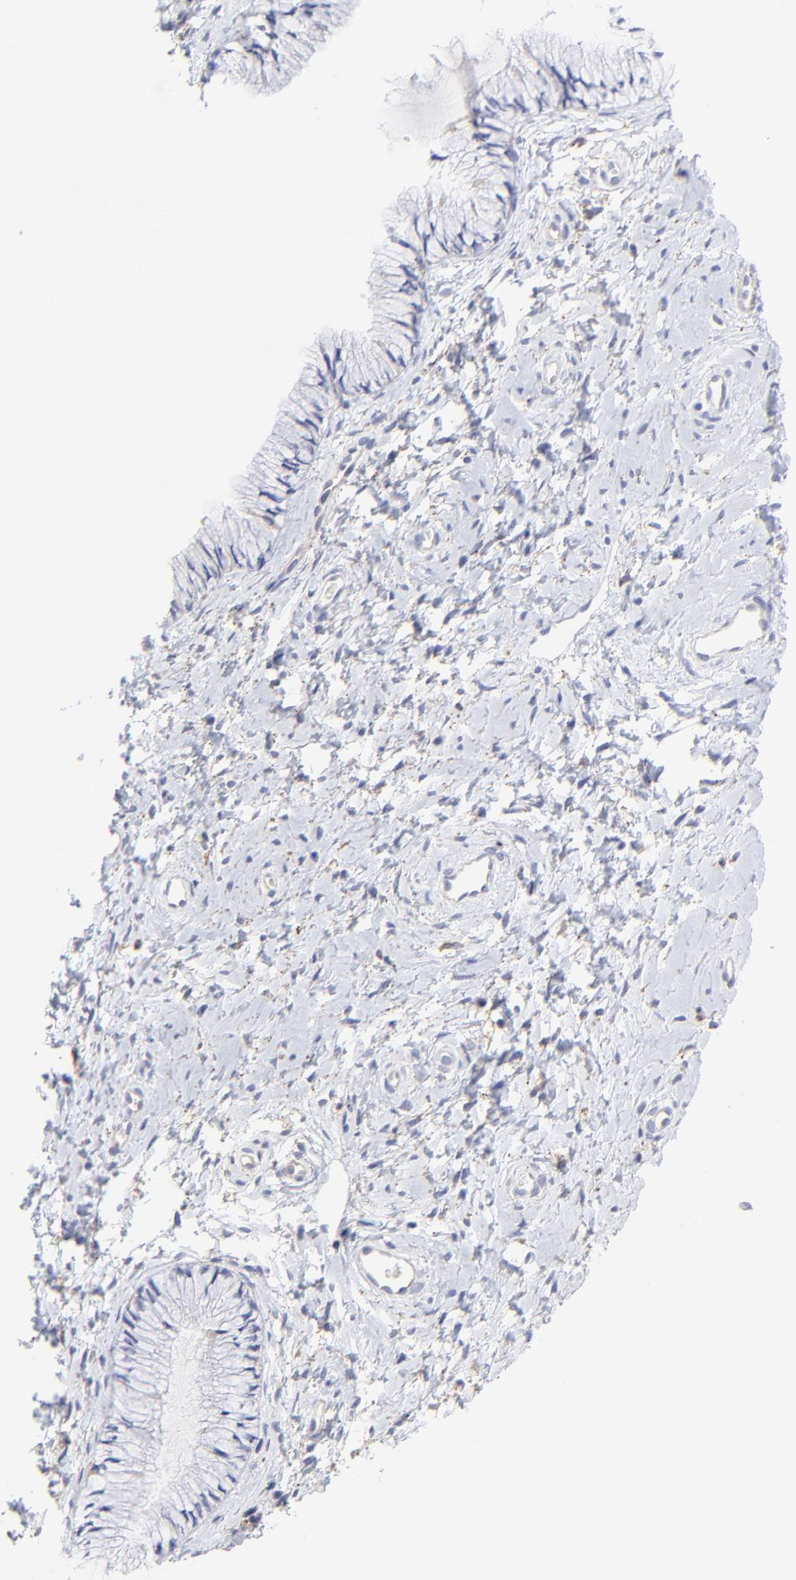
{"staining": {"intensity": "negative", "quantity": "none", "location": "none"}, "tissue": "cervix", "cell_type": "Glandular cells", "image_type": "normal", "snomed": [{"axis": "morphology", "description": "Normal tissue, NOS"}, {"axis": "topography", "description": "Cervix"}], "caption": "This image is of unremarkable cervix stained with immunohistochemistry (IHC) to label a protein in brown with the nuclei are counter-stained blue. There is no expression in glandular cells. (Stains: DAB (3,3'-diaminobenzidine) immunohistochemistry (IHC) with hematoxylin counter stain, Microscopy: brightfield microscopy at high magnification).", "gene": "LHFPL1", "patient": {"sex": "female", "age": 46}}